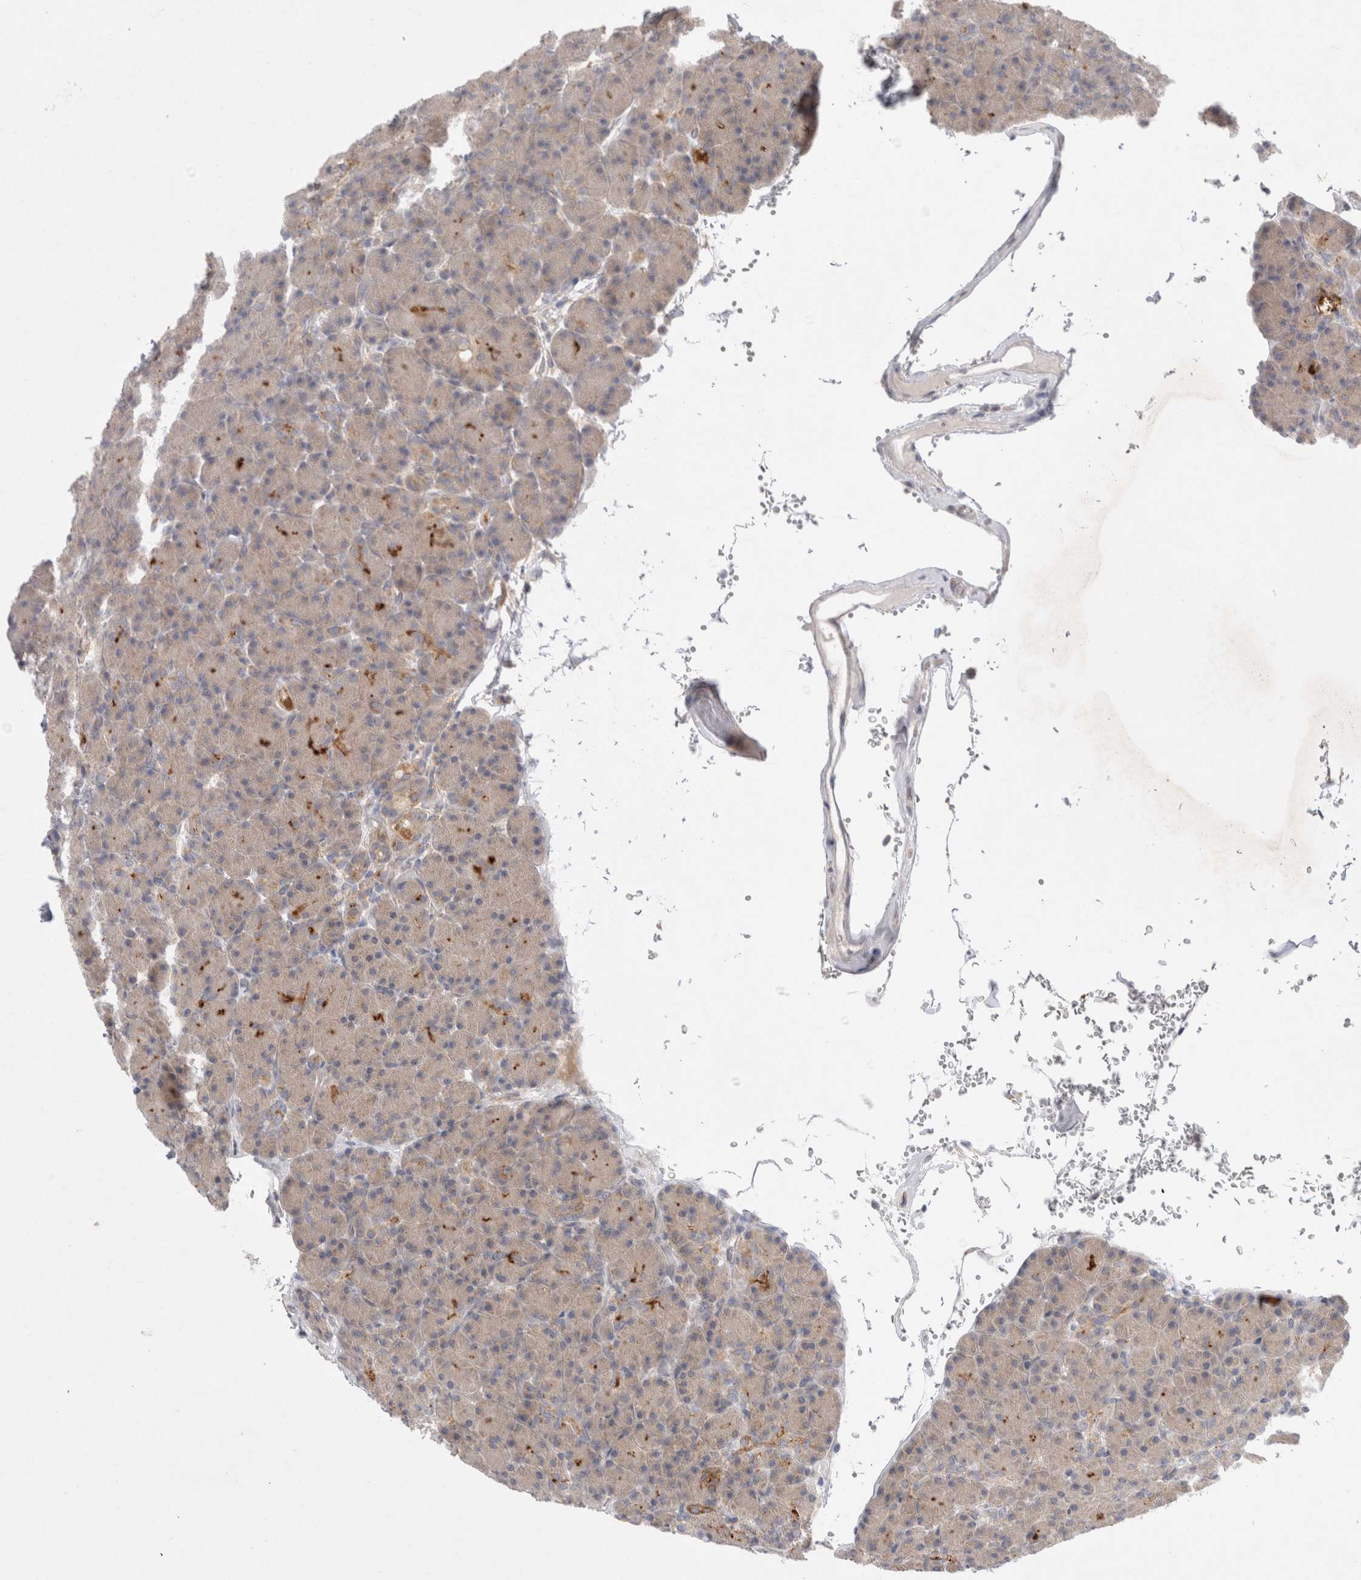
{"staining": {"intensity": "weak", "quantity": ">75%", "location": "cytoplasmic/membranous"}, "tissue": "pancreas", "cell_type": "Exocrine glandular cells", "image_type": "normal", "snomed": [{"axis": "morphology", "description": "Normal tissue, NOS"}, {"axis": "topography", "description": "Pancreas"}], "caption": "Immunohistochemistry (IHC) photomicrograph of benign human pancreas stained for a protein (brown), which reveals low levels of weak cytoplasmic/membranous expression in about >75% of exocrine glandular cells.", "gene": "NPC1", "patient": {"sex": "female", "age": 43}}